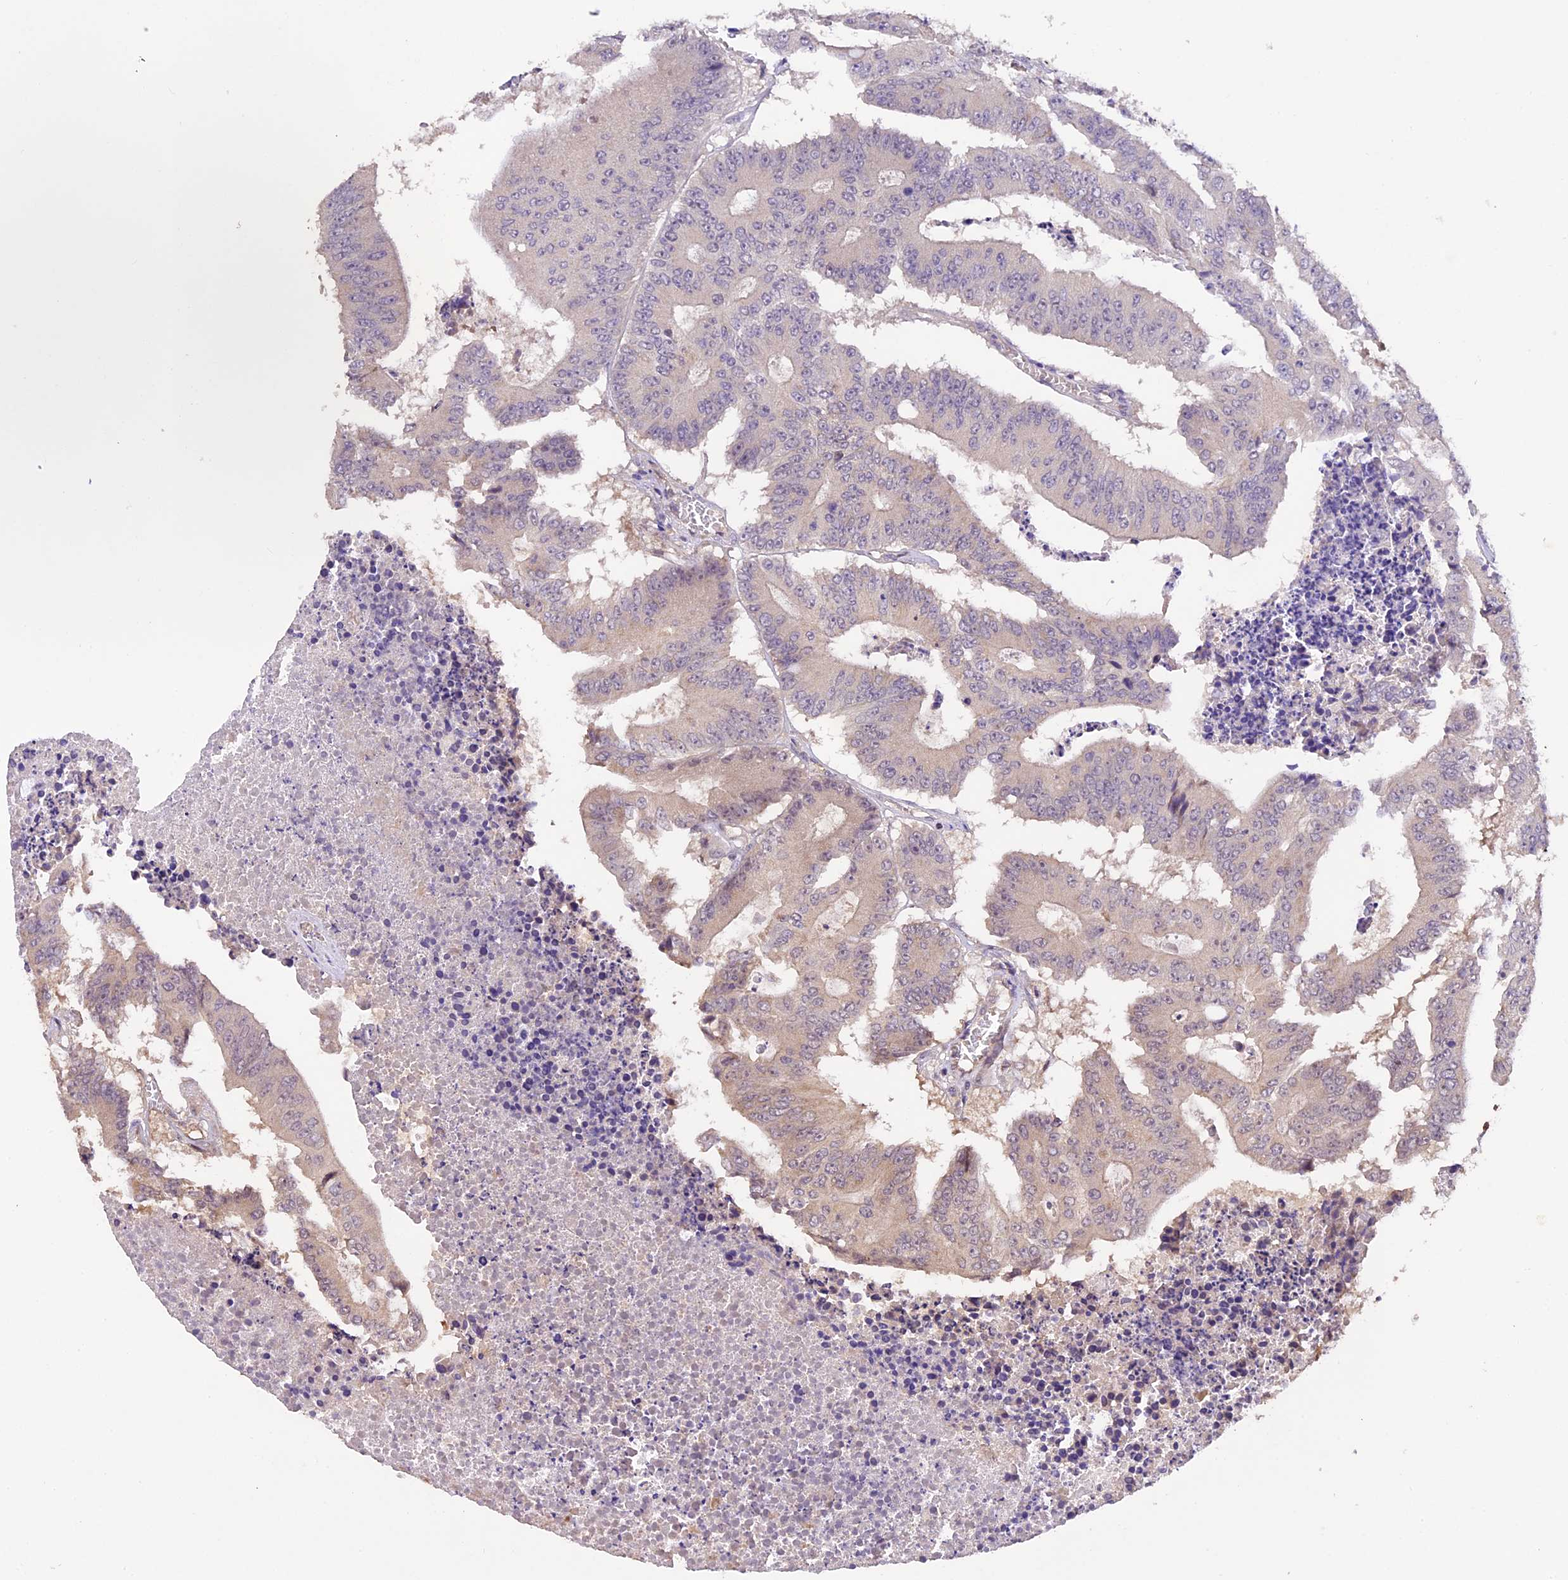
{"staining": {"intensity": "negative", "quantity": "none", "location": "none"}, "tissue": "colorectal cancer", "cell_type": "Tumor cells", "image_type": "cancer", "snomed": [{"axis": "morphology", "description": "Adenocarcinoma, NOS"}, {"axis": "topography", "description": "Colon"}], "caption": "Tumor cells show no significant positivity in adenocarcinoma (colorectal).", "gene": "DGKH", "patient": {"sex": "male", "age": 87}}